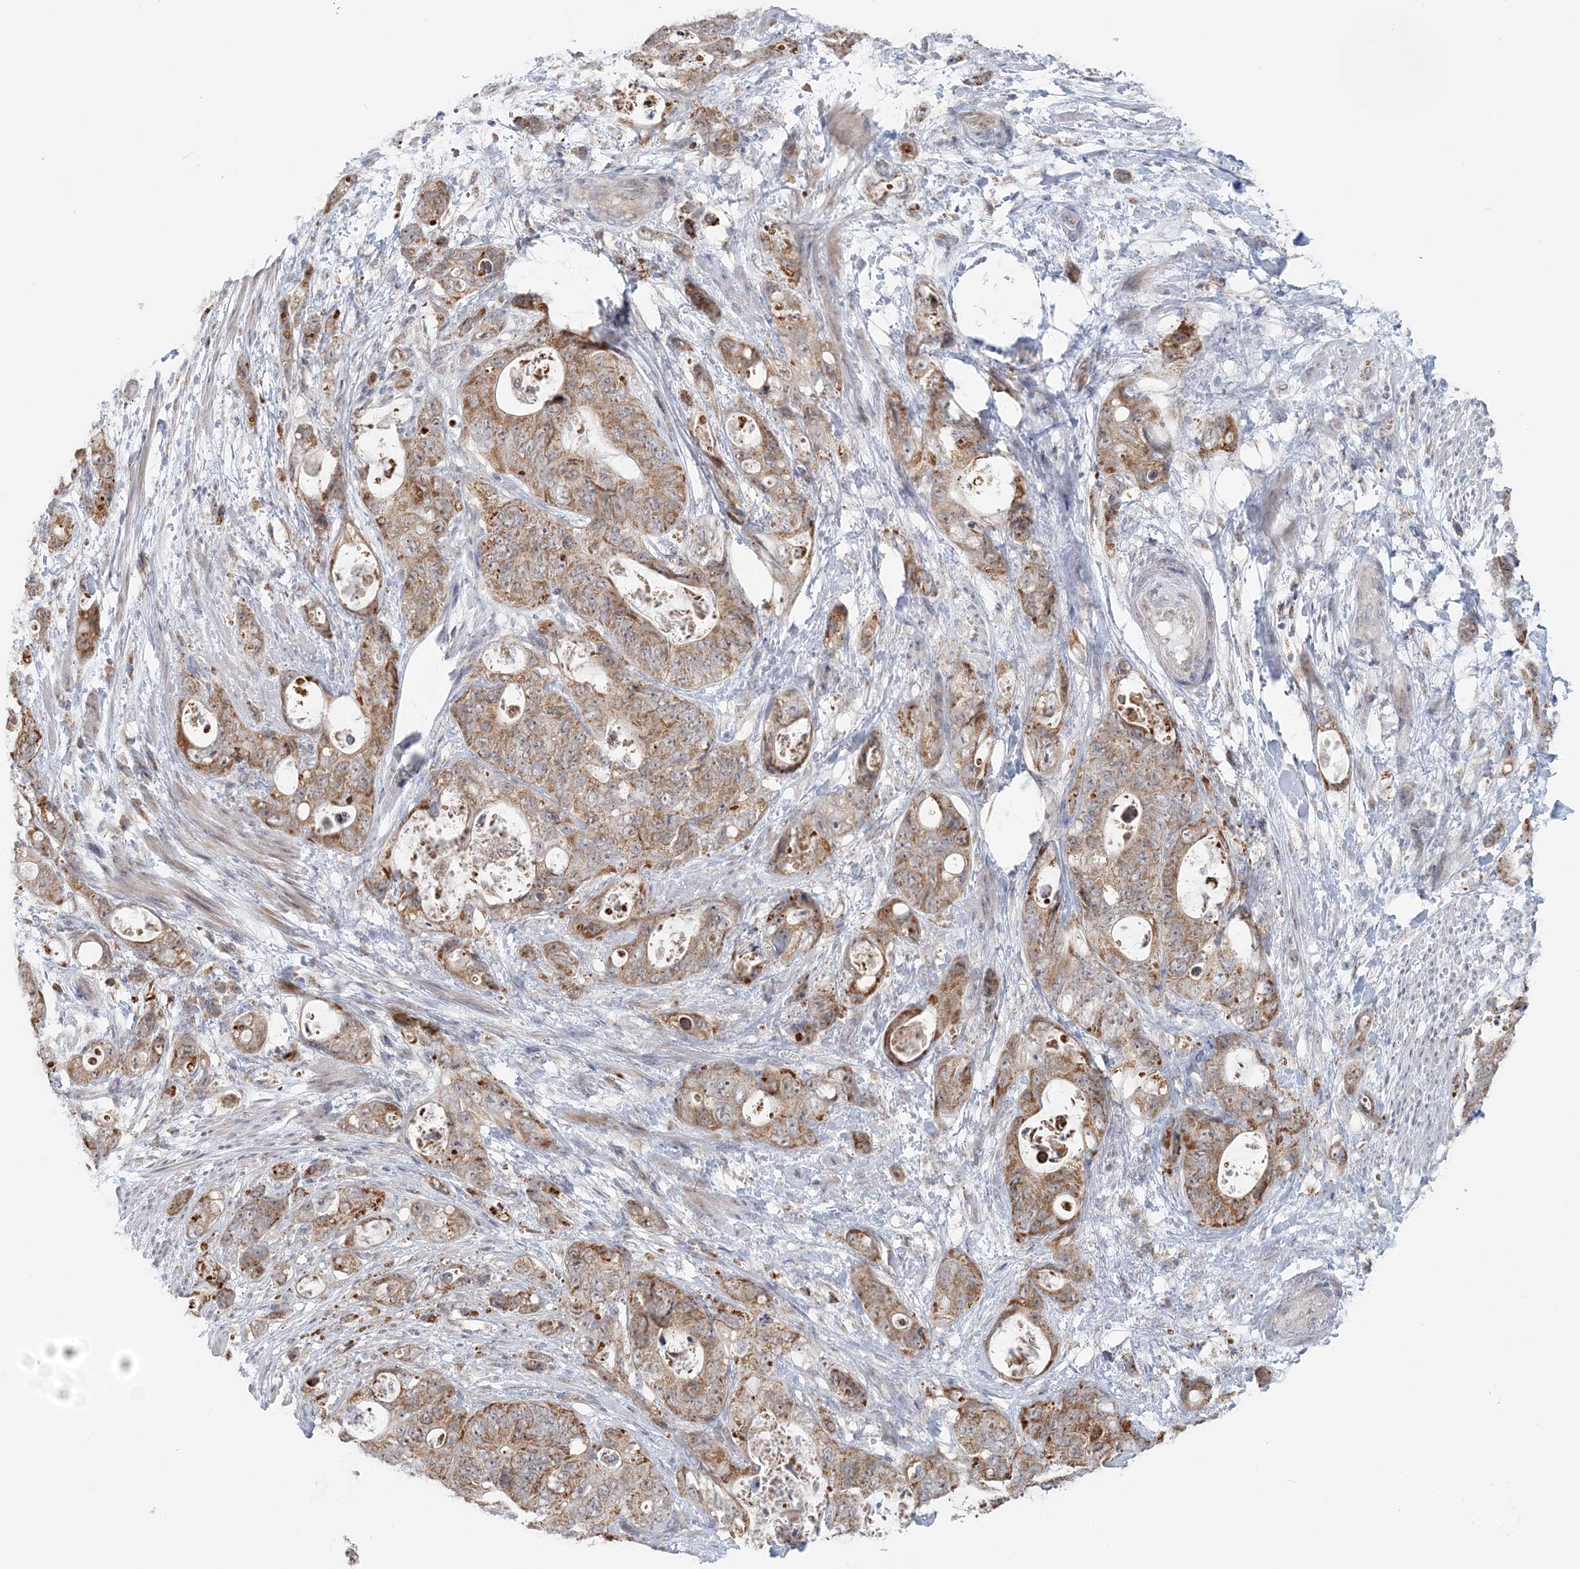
{"staining": {"intensity": "moderate", "quantity": ">75%", "location": "cytoplasmic/membranous"}, "tissue": "stomach cancer", "cell_type": "Tumor cells", "image_type": "cancer", "snomed": [{"axis": "morphology", "description": "Adenocarcinoma, NOS"}, {"axis": "topography", "description": "Stomach"}], "caption": "Immunohistochemistry (IHC) photomicrograph of neoplastic tissue: human adenocarcinoma (stomach) stained using immunohistochemistry (IHC) displays medium levels of moderate protein expression localized specifically in the cytoplasmic/membranous of tumor cells, appearing as a cytoplasmic/membranous brown color.", "gene": "RNF150", "patient": {"sex": "female", "age": 89}}